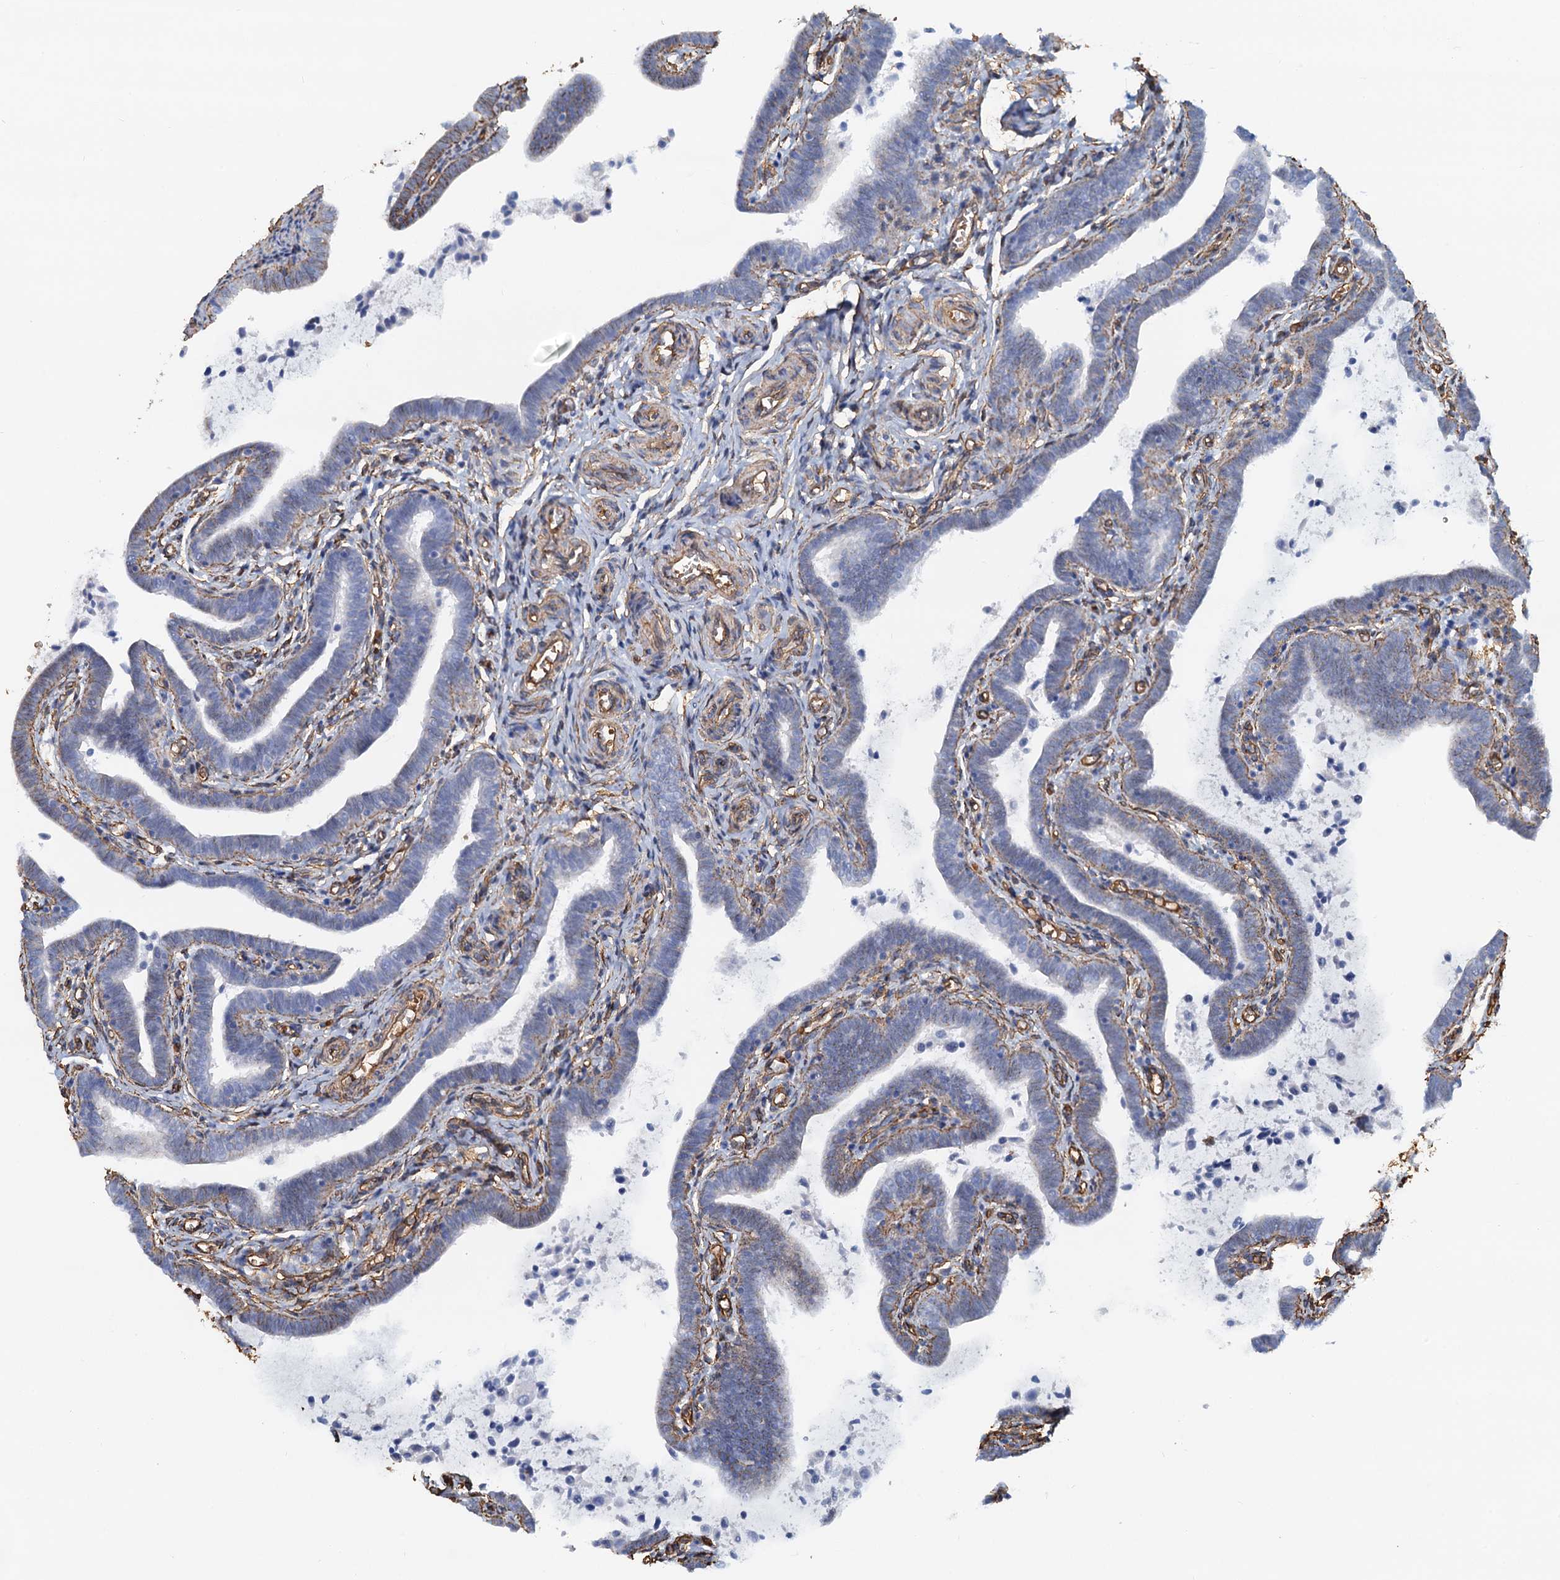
{"staining": {"intensity": "weak", "quantity": "<25%", "location": "cytoplasmic/membranous"}, "tissue": "fallopian tube", "cell_type": "Glandular cells", "image_type": "normal", "snomed": [{"axis": "morphology", "description": "Normal tissue, NOS"}, {"axis": "topography", "description": "Fallopian tube"}], "caption": "This is an immunohistochemistry micrograph of normal human fallopian tube. There is no staining in glandular cells.", "gene": "DGKG", "patient": {"sex": "female", "age": 36}}